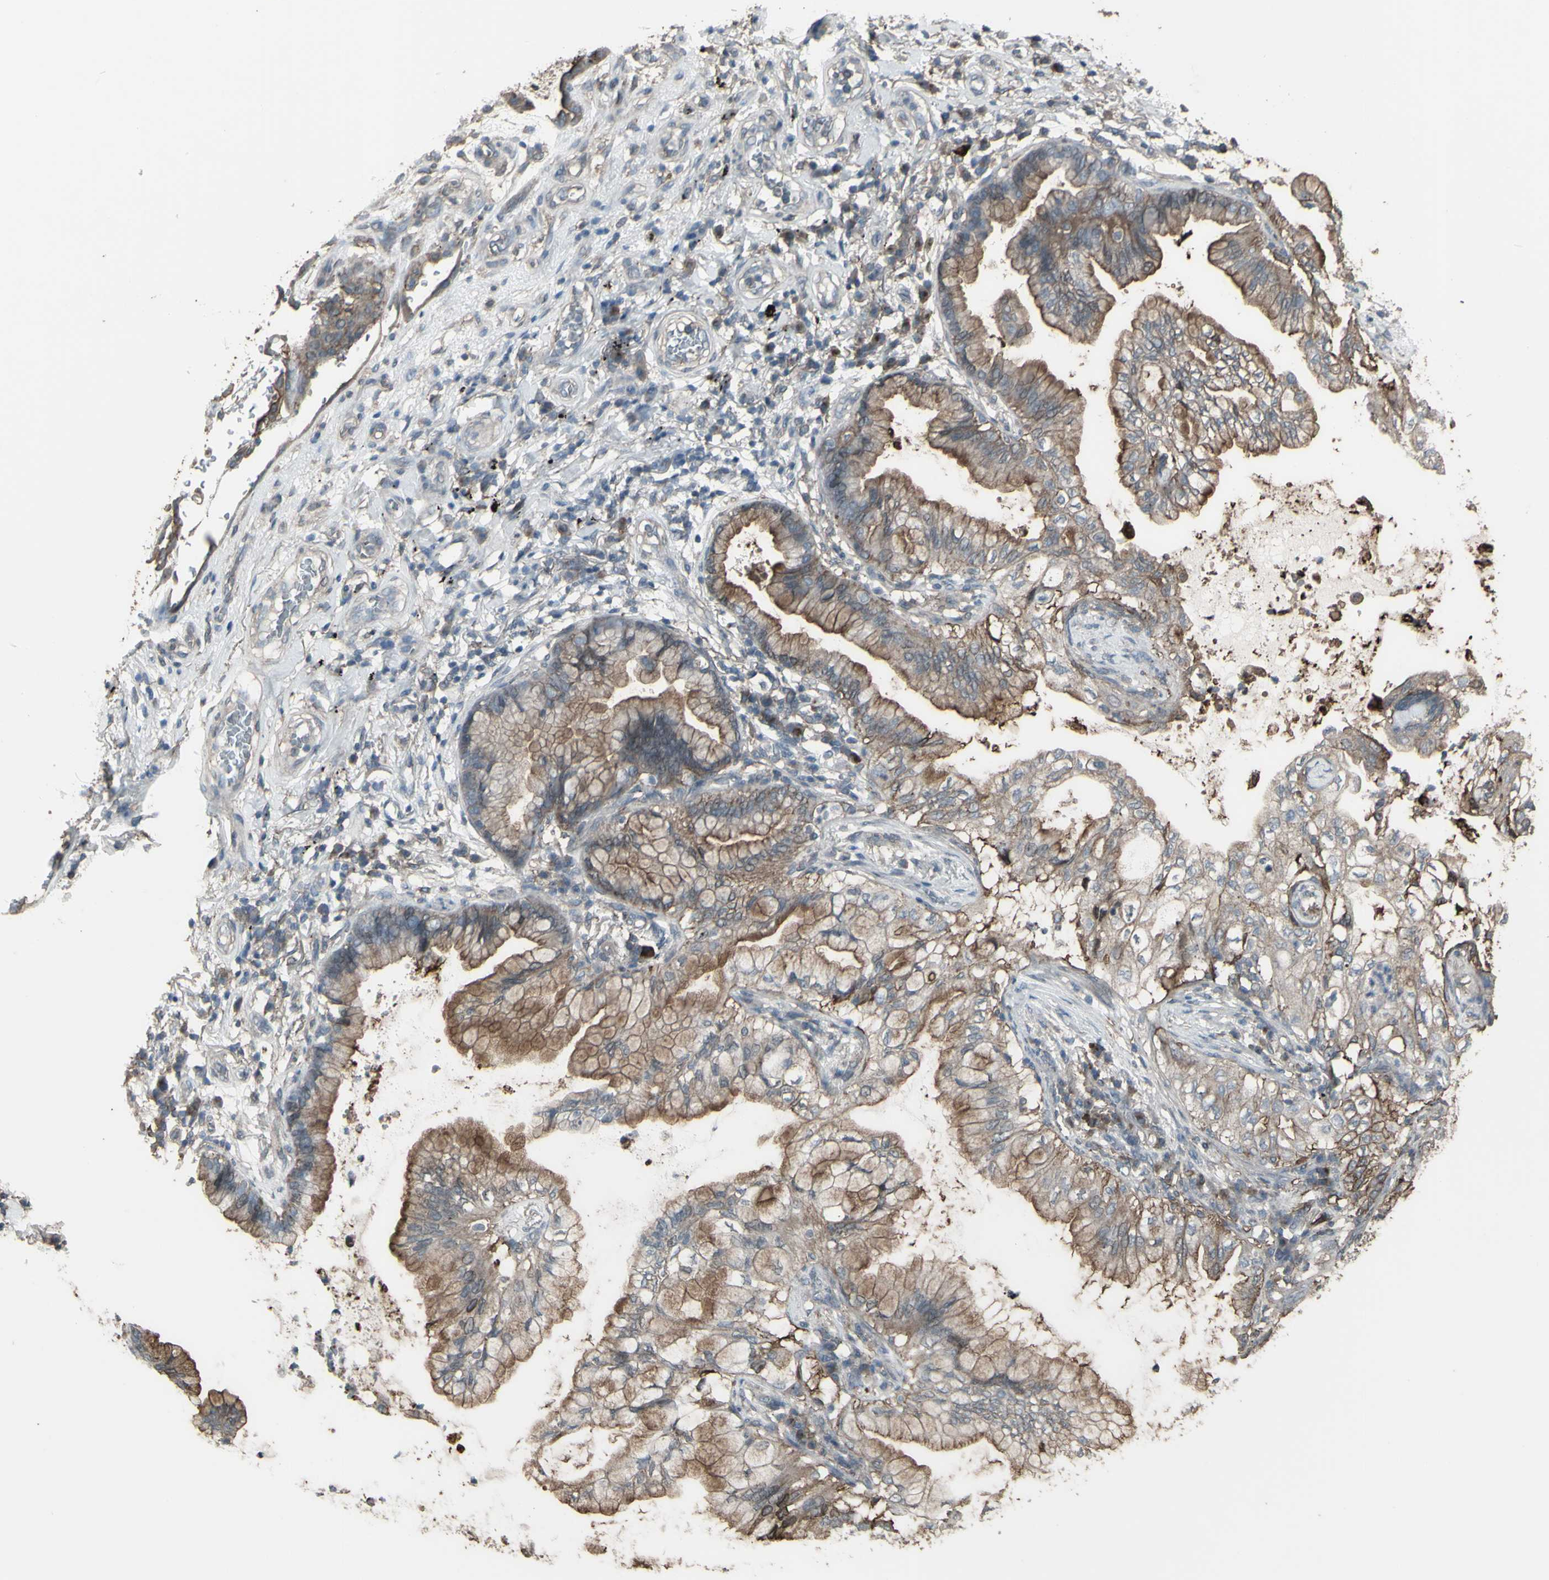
{"staining": {"intensity": "moderate", "quantity": ">75%", "location": "cytoplasmic/membranous"}, "tissue": "lung cancer", "cell_type": "Tumor cells", "image_type": "cancer", "snomed": [{"axis": "morphology", "description": "Adenocarcinoma, NOS"}, {"axis": "topography", "description": "Lung"}], "caption": "Immunohistochemistry image of human adenocarcinoma (lung) stained for a protein (brown), which exhibits medium levels of moderate cytoplasmic/membranous expression in about >75% of tumor cells.", "gene": "SMO", "patient": {"sex": "female", "age": 70}}